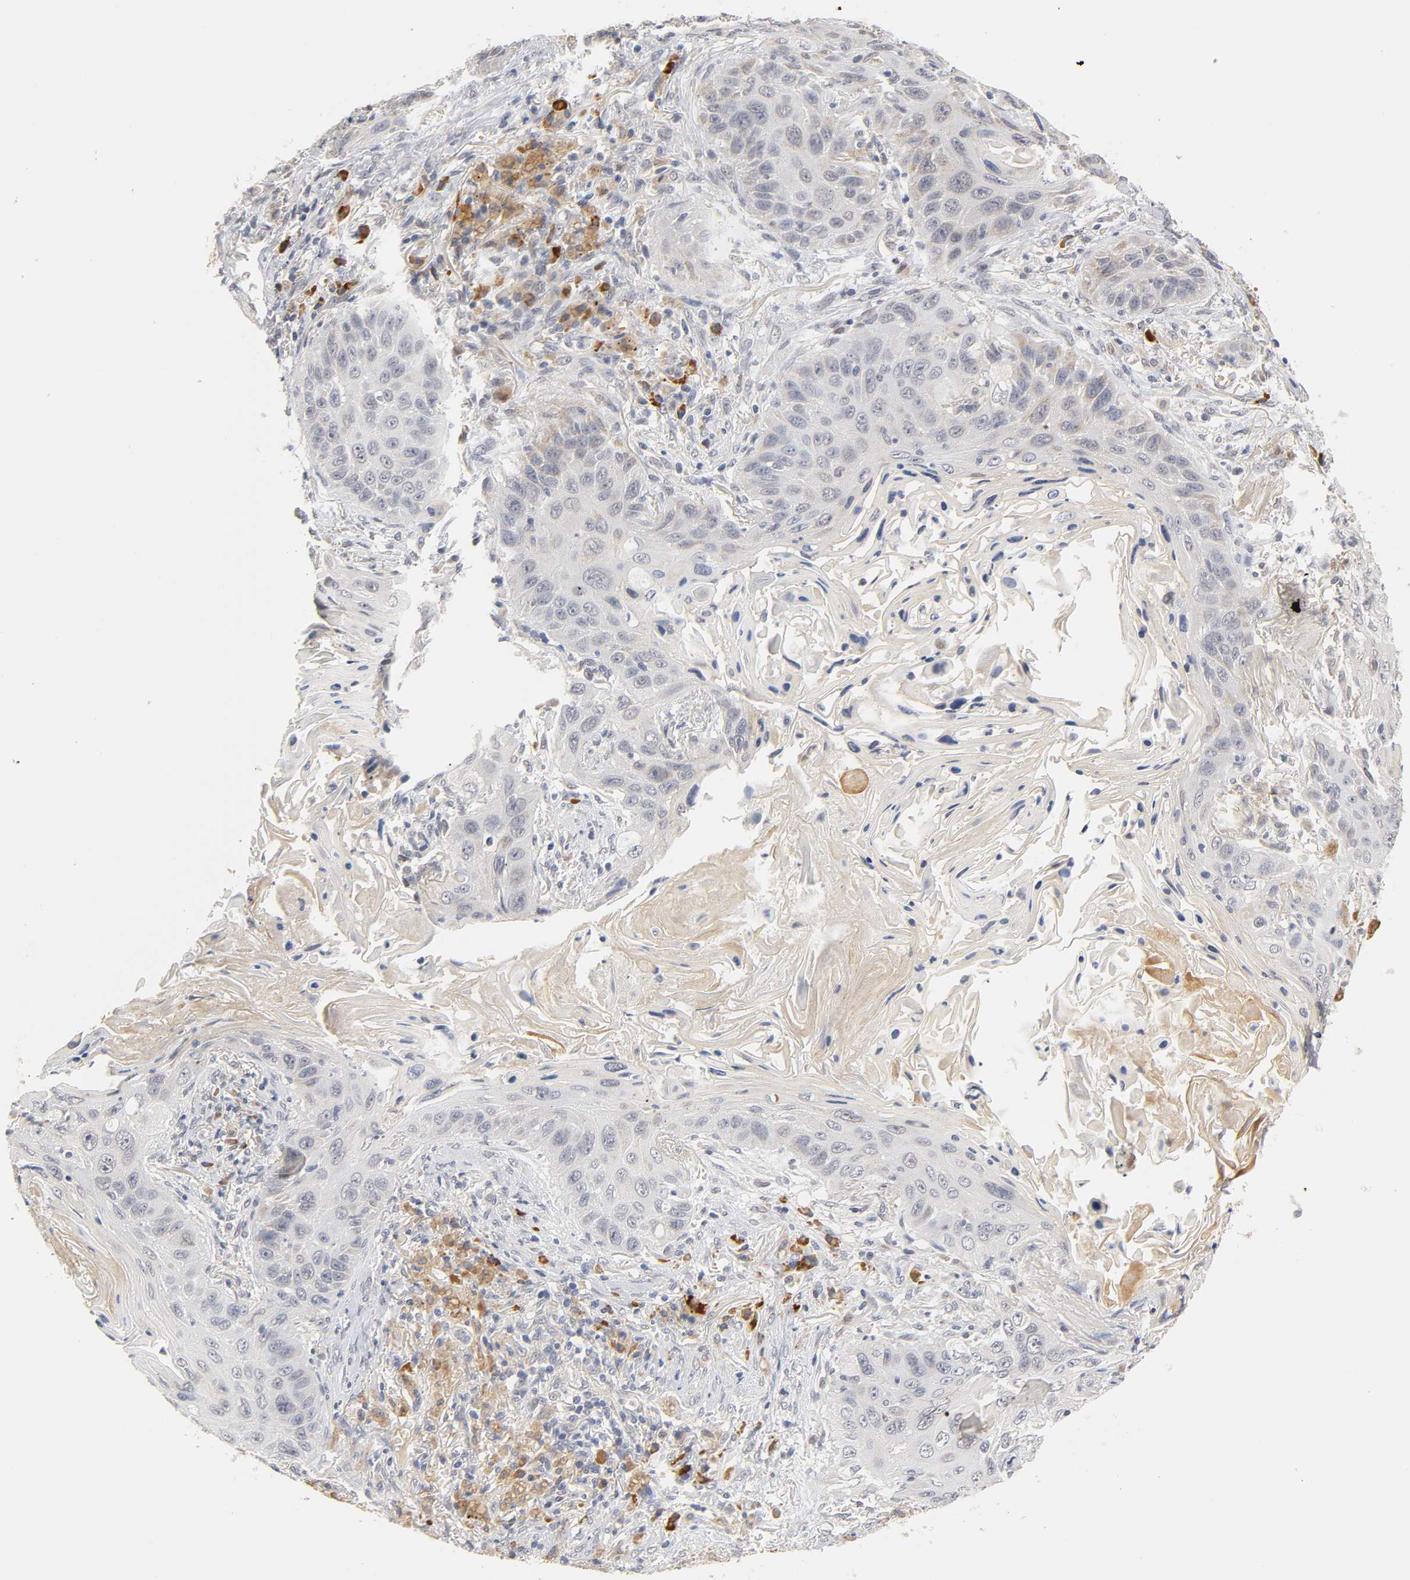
{"staining": {"intensity": "moderate", "quantity": "25%-75%", "location": "cytoplasmic/membranous"}, "tissue": "lung cancer", "cell_type": "Tumor cells", "image_type": "cancer", "snomed": [{"axis": "morphology", "description": "Squamous cell carcinoma, NOS"}, {"axis": "topography", "description": "Lung"}], "caption": "Immunohistochemistry (IHC) photomicrograph of human lung cancer (squamous cell carcinoma) stained for a protein (brown), which displays medium levels of moderate cytoplasmic/membranous staining in approximately 25%-75% of tumor cells.", "gene": "GSTZ1", "patient": {"sex": "female", "age": 67}}